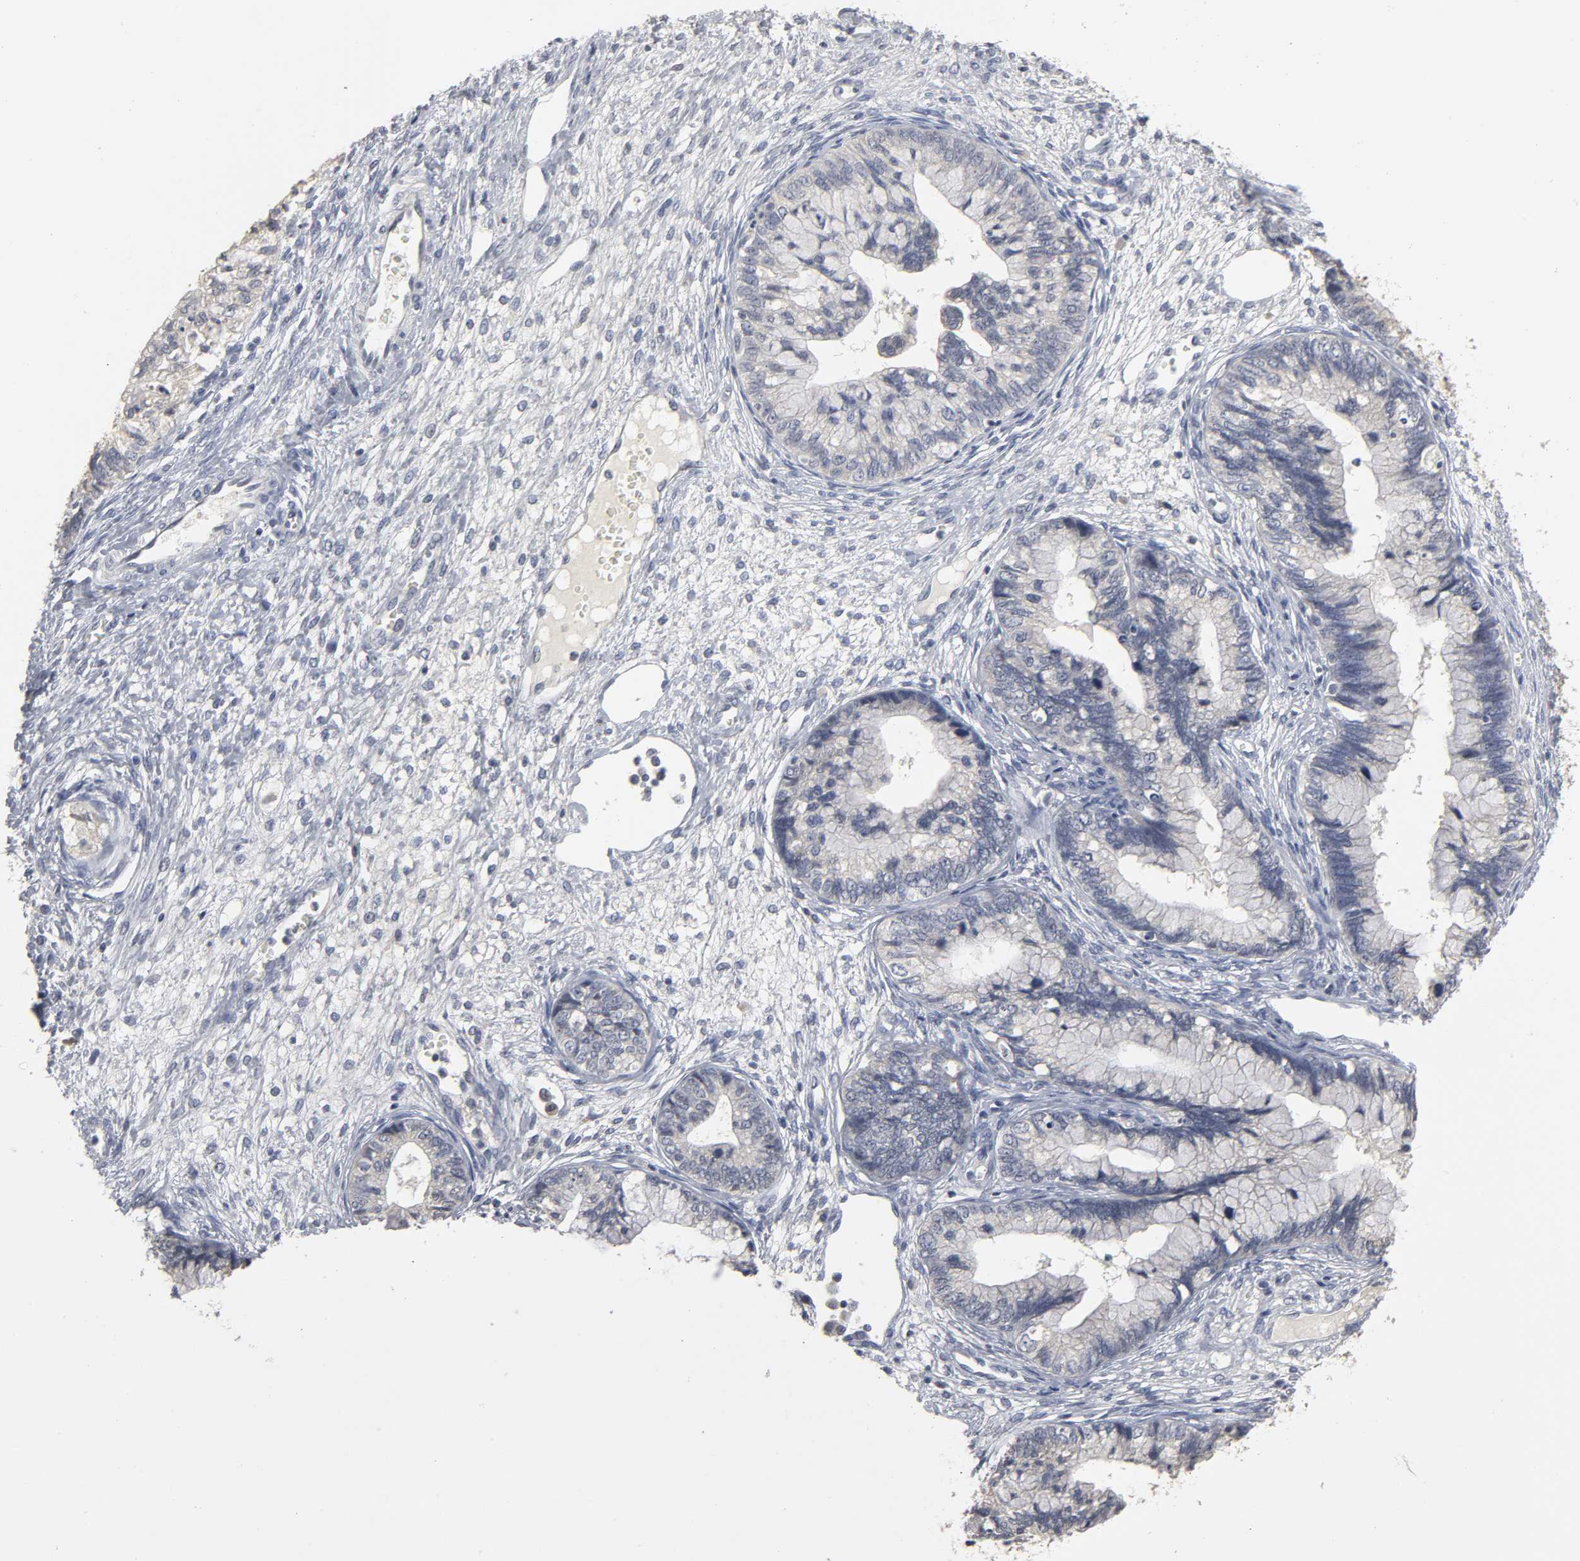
{"staining": {"intensity": "negative", "quantity": "none", "location": "none"}, "tissue": "cervical cancer", "cell_type": "Tumor cells", "image_type": "cancer", "snomed": [{"axis": "morphology", "description": "Adenocarcinoma, NOS"}, {"axis": "topography", "description": "Cervix"}], "caption": "IHC photomicrograph of cervical adenocarcinoma stained for a protein (brown), which shows no staining in tumor cells.", "gene": "TCAP", "patient": {"sex": "female", "age": 44}}